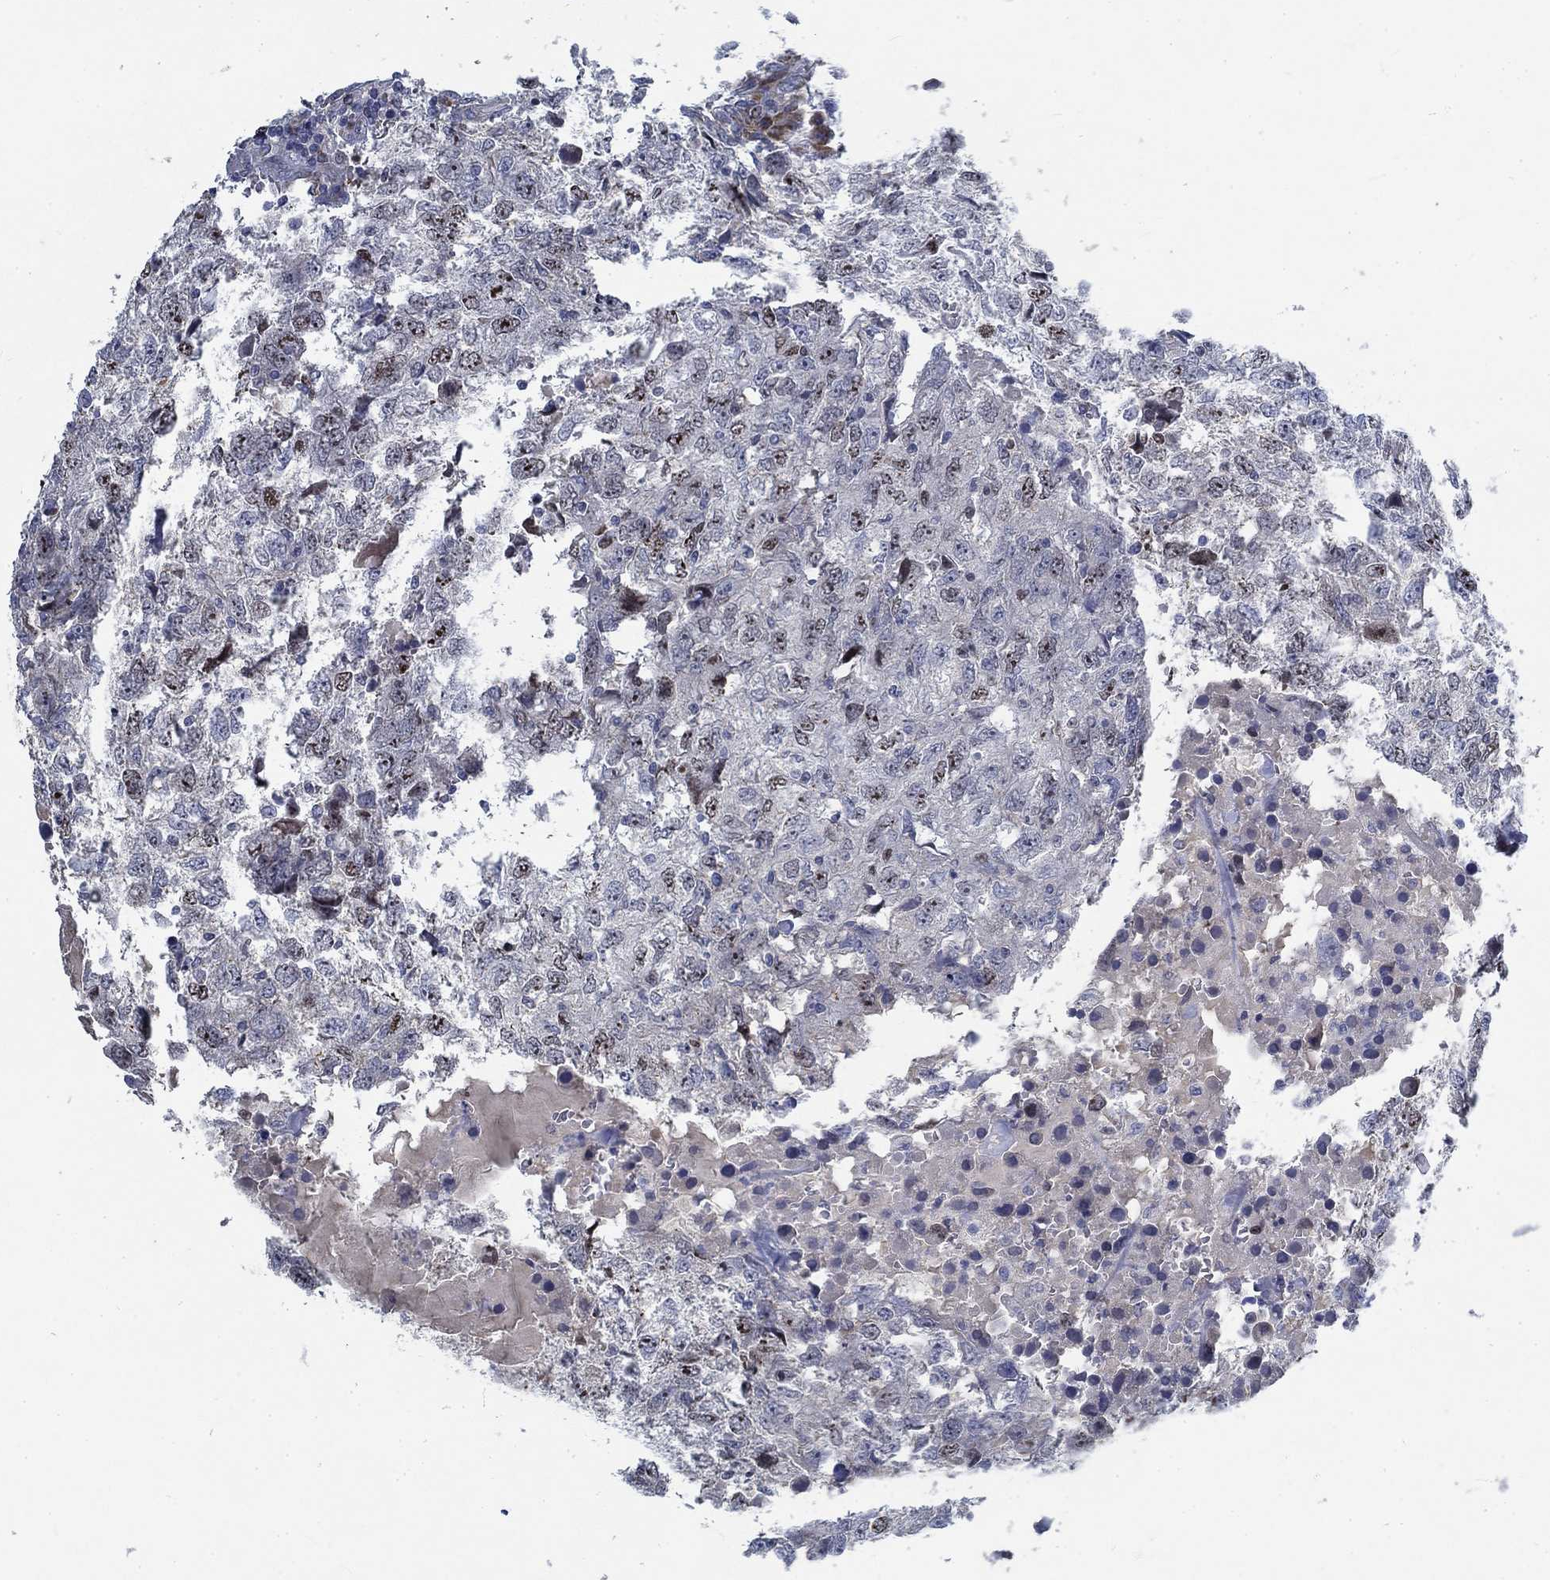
{"staining": {"intensity": "weak", "quantity": "<25%", "location": "nuclear"}, "tissue": "breast cancer", "cell_type": "Tumor cells", "image_type": "cancer", "snomed": [{"axis": "morphology", "description": "Duct carcinoma"}, {"axis": "topography", "description": "Breast"}], "caption": "DAB immunohistochemical staining of human breast cancer displays no significant staining in tumor cells. Nuclei are stained in blue.", "gene": "MMP24", "patient": {"sex": "female", "age": 30}}